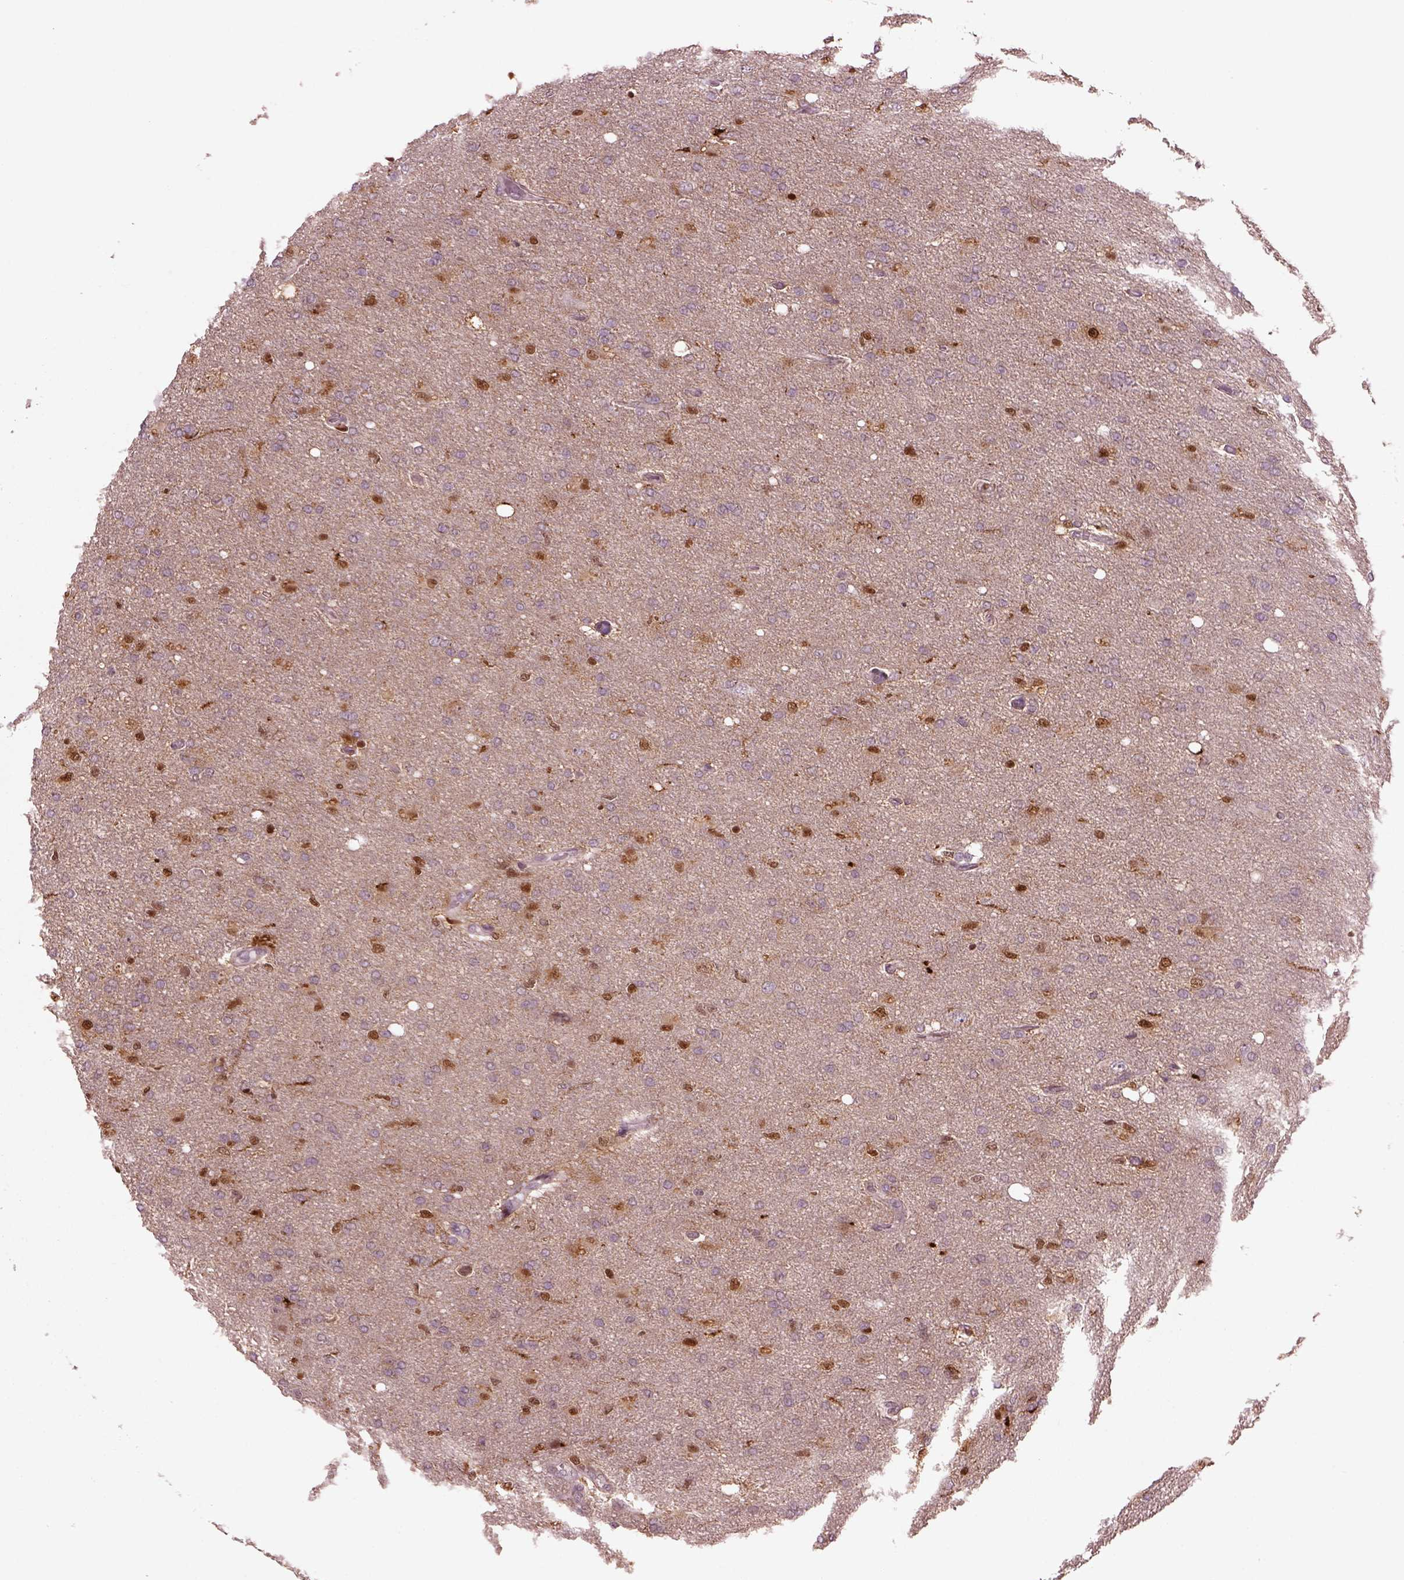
{"staining": {"intensity": "negative", "quantity": "none", "location": "none"}, "tissue": "glioma", "cell_type": "Tumor cells", "image_type": "cancer", "snomed": [{"axis": "morphology", "description": "Glioma, malignant, High grade"}, {"axis": "topography", "description": "Cerebral cortex"}], "caption": "Tumor cells are negative for brown protein staining in malignant glioma (high-grade). Nuclei are stained in blue.", "gene": "SRI", "patient": {"sex": "male", "age": 70}}